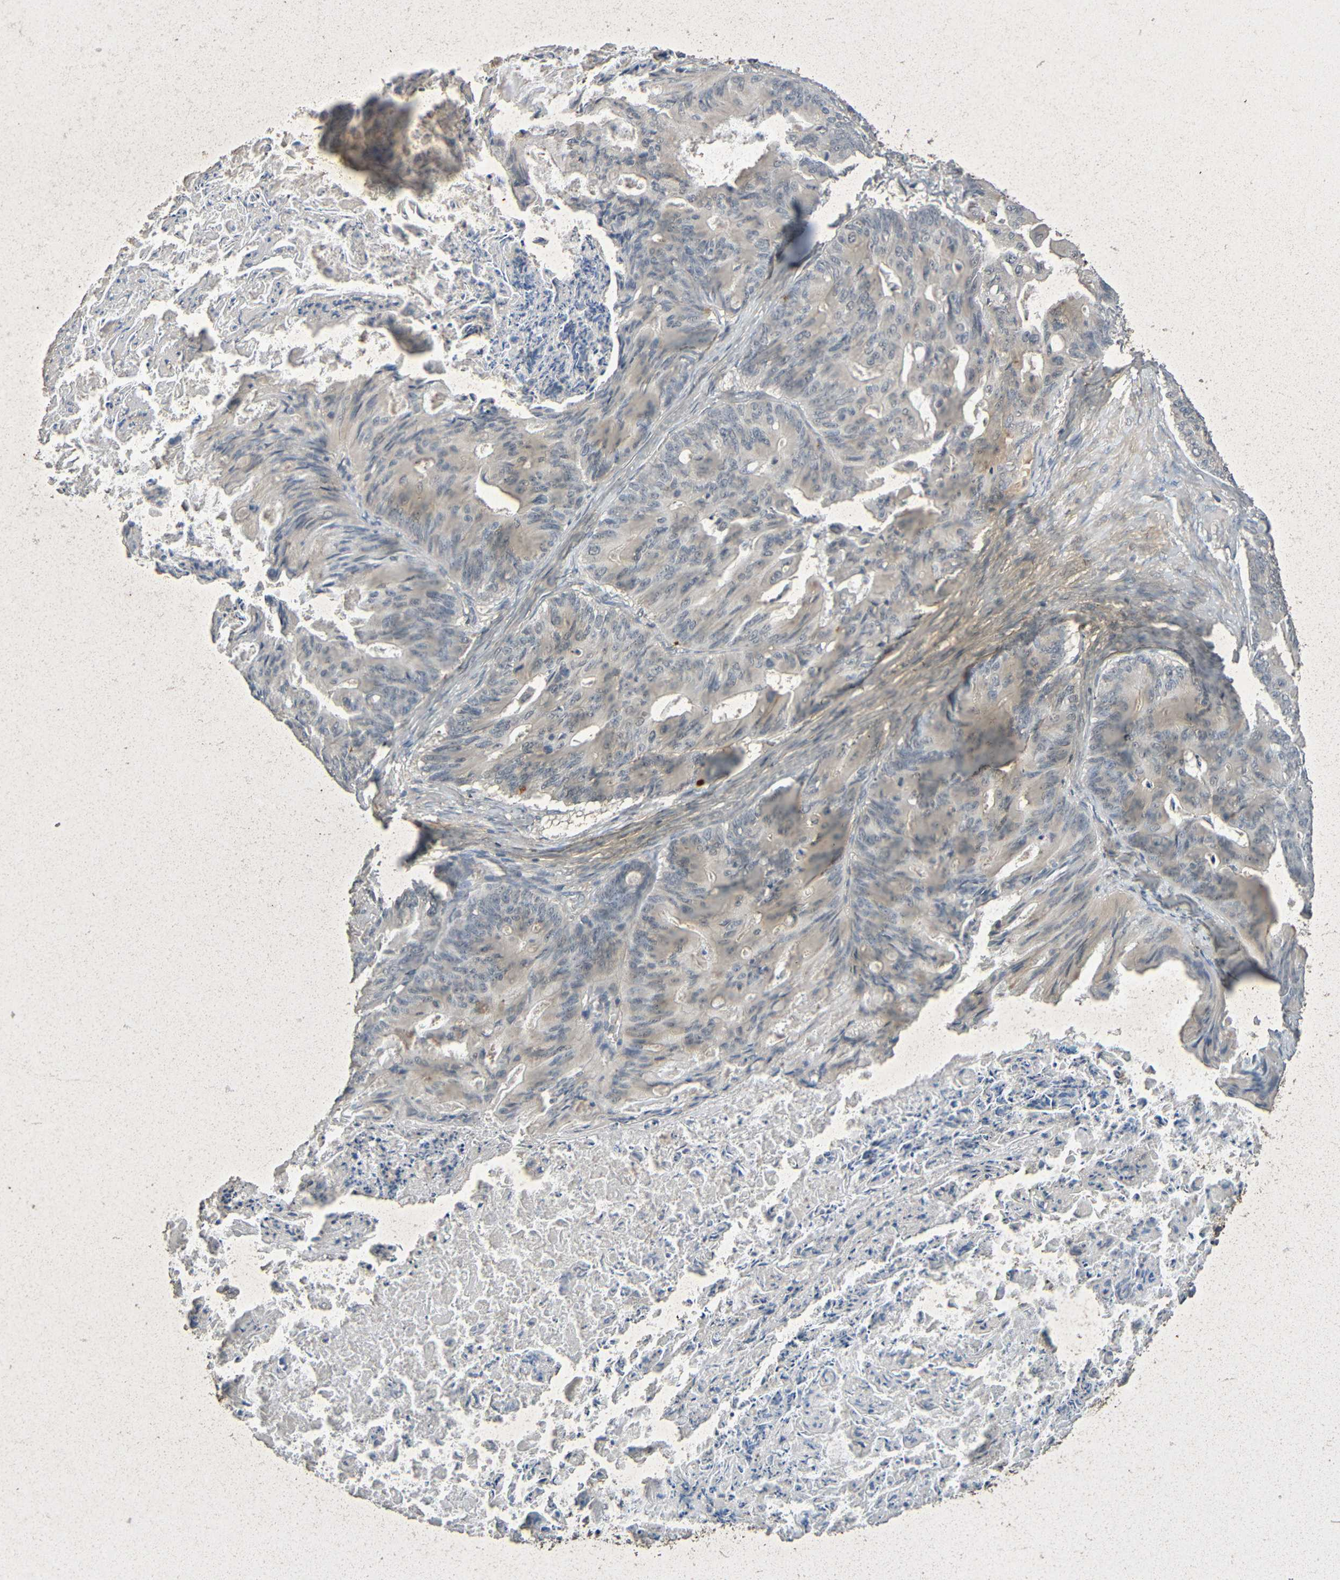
{"staining": {"intensity": "weak", "quantity": "25%-75%", "location": "cytoplasmic/membranous"}, "tissue": "ovarian cancer", "cell_type": "Tumor cells", "image_type": "cancer", "snomed": [{"axis": "morphology", "description": "Cystadenocarcinoma, mucinous, NOS"}, {"axis": "topography", "description": "Ovary"}], "caption": "This image displays immunohistochemistry staining of human mucinous cystadenocarcinoma (ovarian), with low weak cytoplasmic/membranous positivity in about 25%-75% of tumor cells.", "gene": "IL10", "patient": {"sex": "female", "age": 37}}